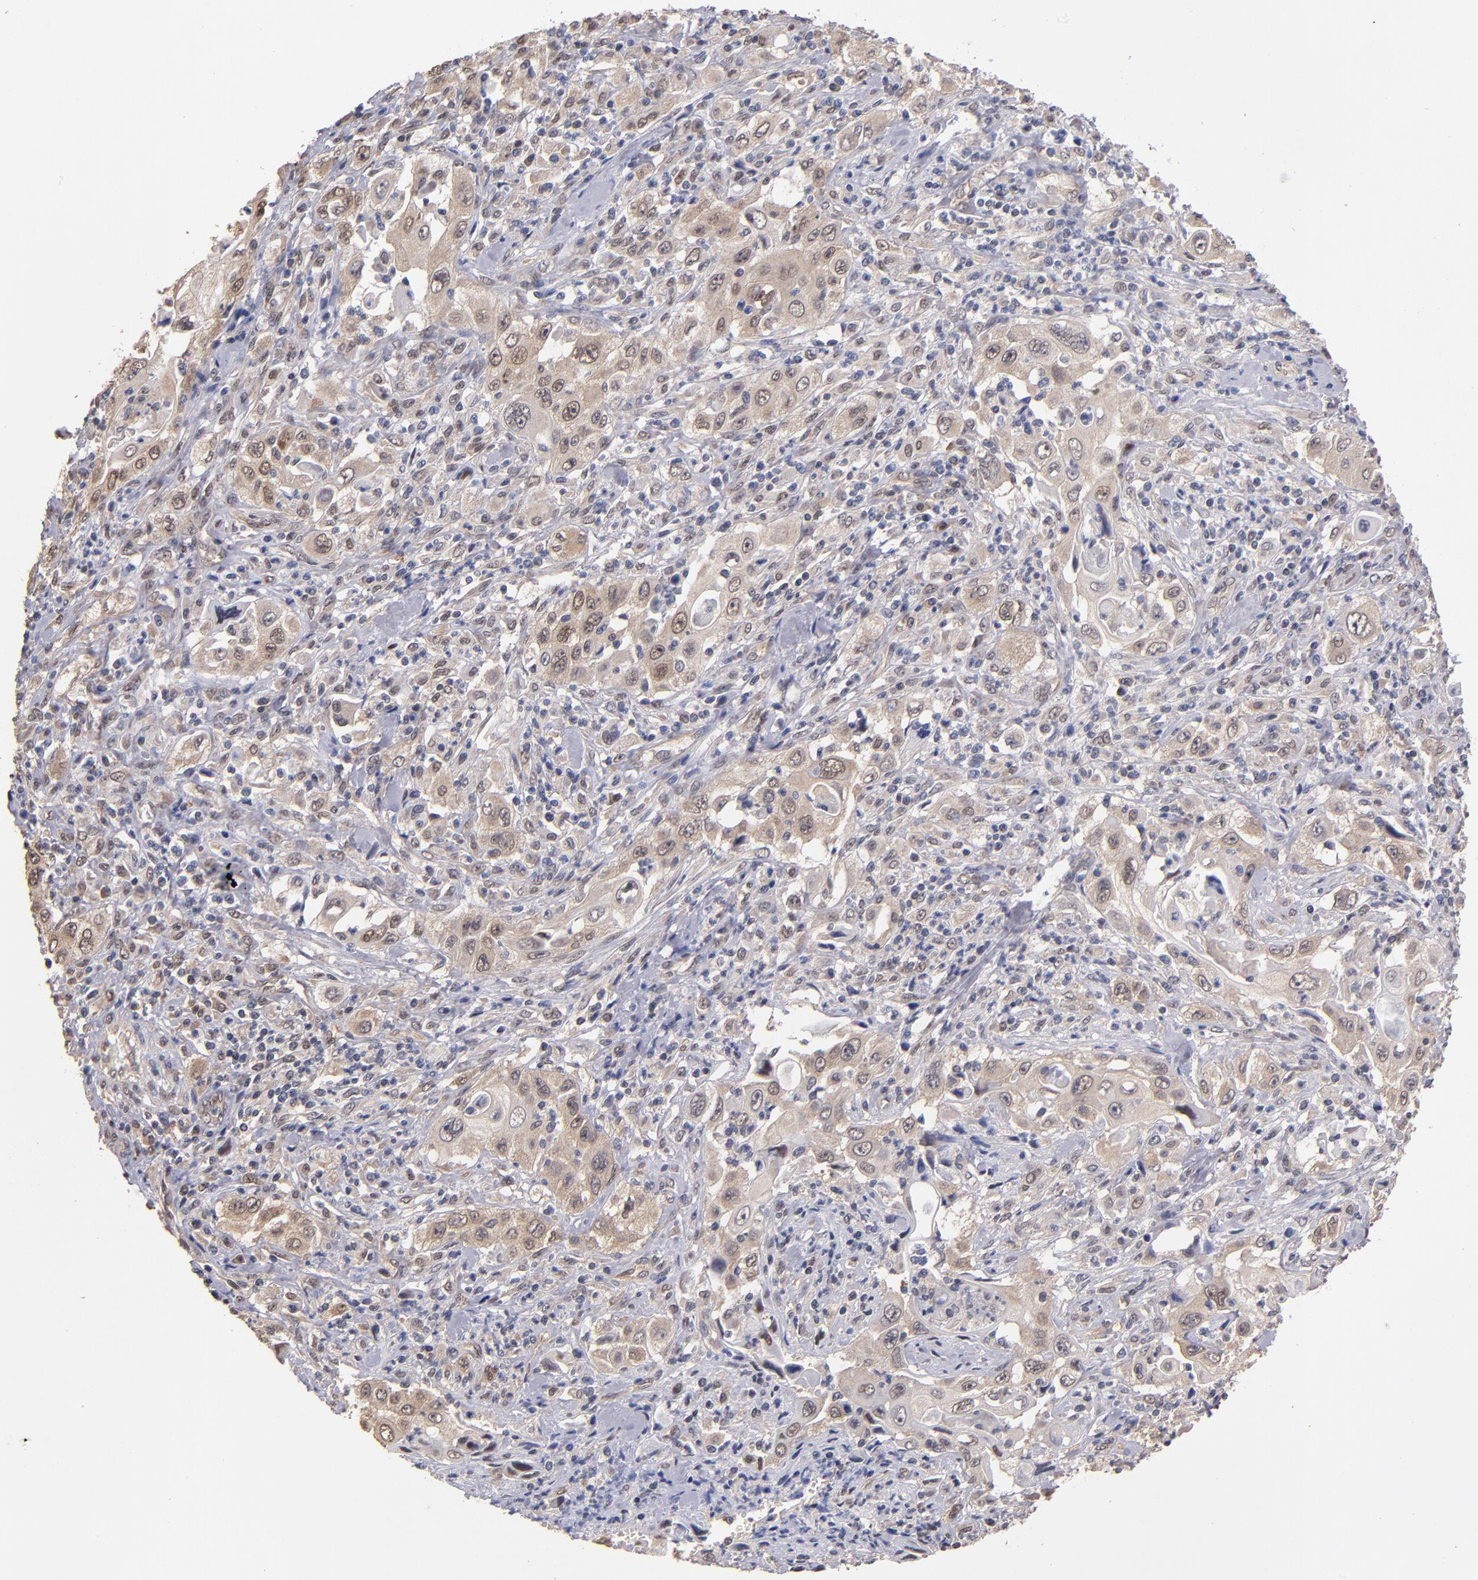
{"staining": {"intensity": "weak", "quantity": "25%-75%", "location": "cytoplasmic/membranous,nuclear"}, "tissue": "pancreatic cancer", "cell_type": "Tumor cells", "image_type": "cancer", "snomed": [{"axis": "morphology", "description": "Adenocarcinoma, NOS"}, {"axis": "topography", "description": "Pancreas"}], "caption": "A micrograph of pancreatic adenocarcinoma stained for a protein reveals weak cytoplasmic/membranous and nuclear brown staining in tumor cells.", "gene": "PSMD10", "patient": {"sex": "male", "age": 70}}